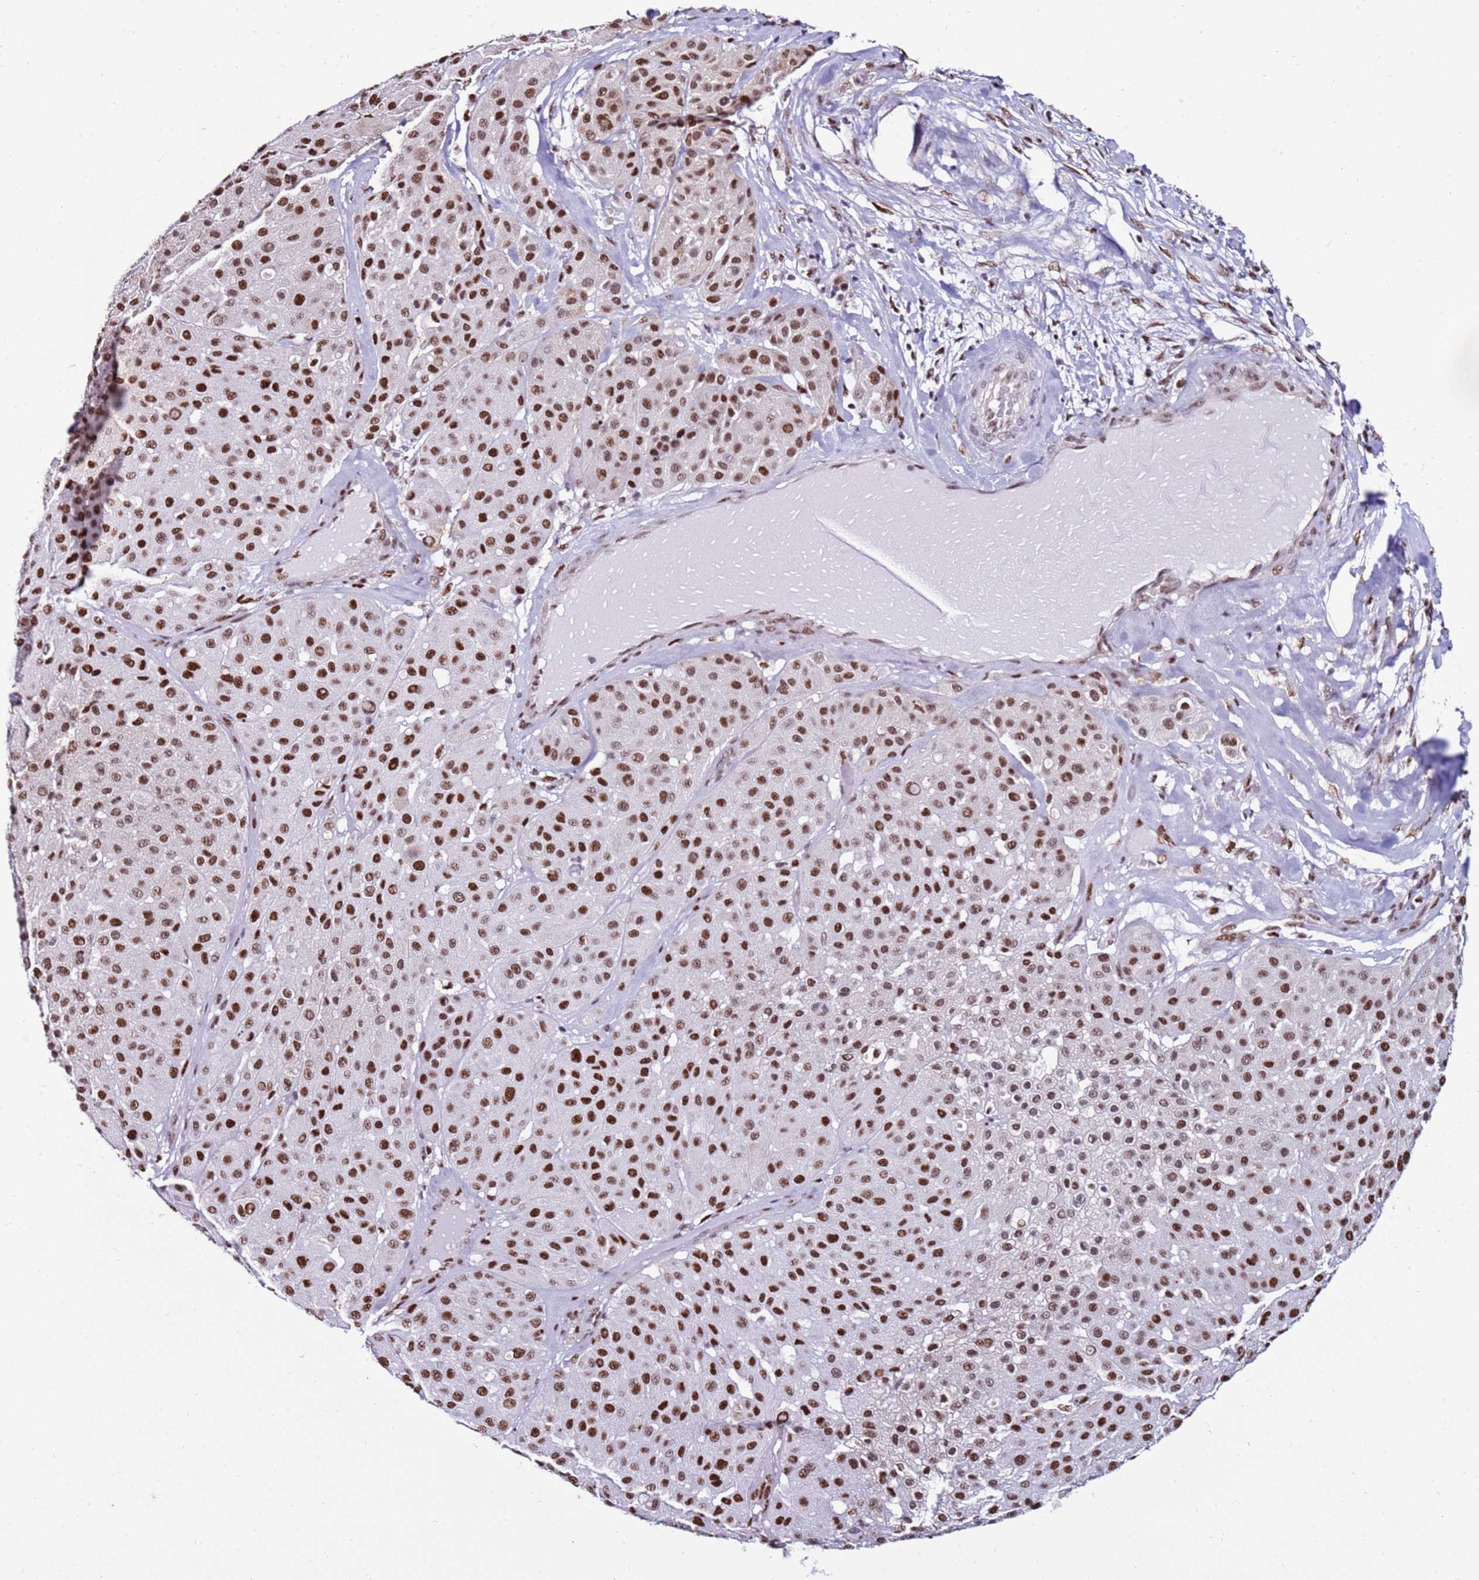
{"staining": {"intensity": "strong", "quantity": ">75%", "location": "nuclear"}, "tissue": "melanoma", "cell_type": "Tumor cells", "image_type": "cancer", "snomed": [{"axis": "morphology", "description": "Malignant melanoma, Metastatic site"}, {"axis": "topography", "description": "Smooth muscle"}], "caption": "Brown immunohistochemical staining in human melanoma demonstrates strong nuclear positivity in about >75% of tumor cells.", "gene": "KPNA4", "patient": {"sex": "male", "age": 41}}